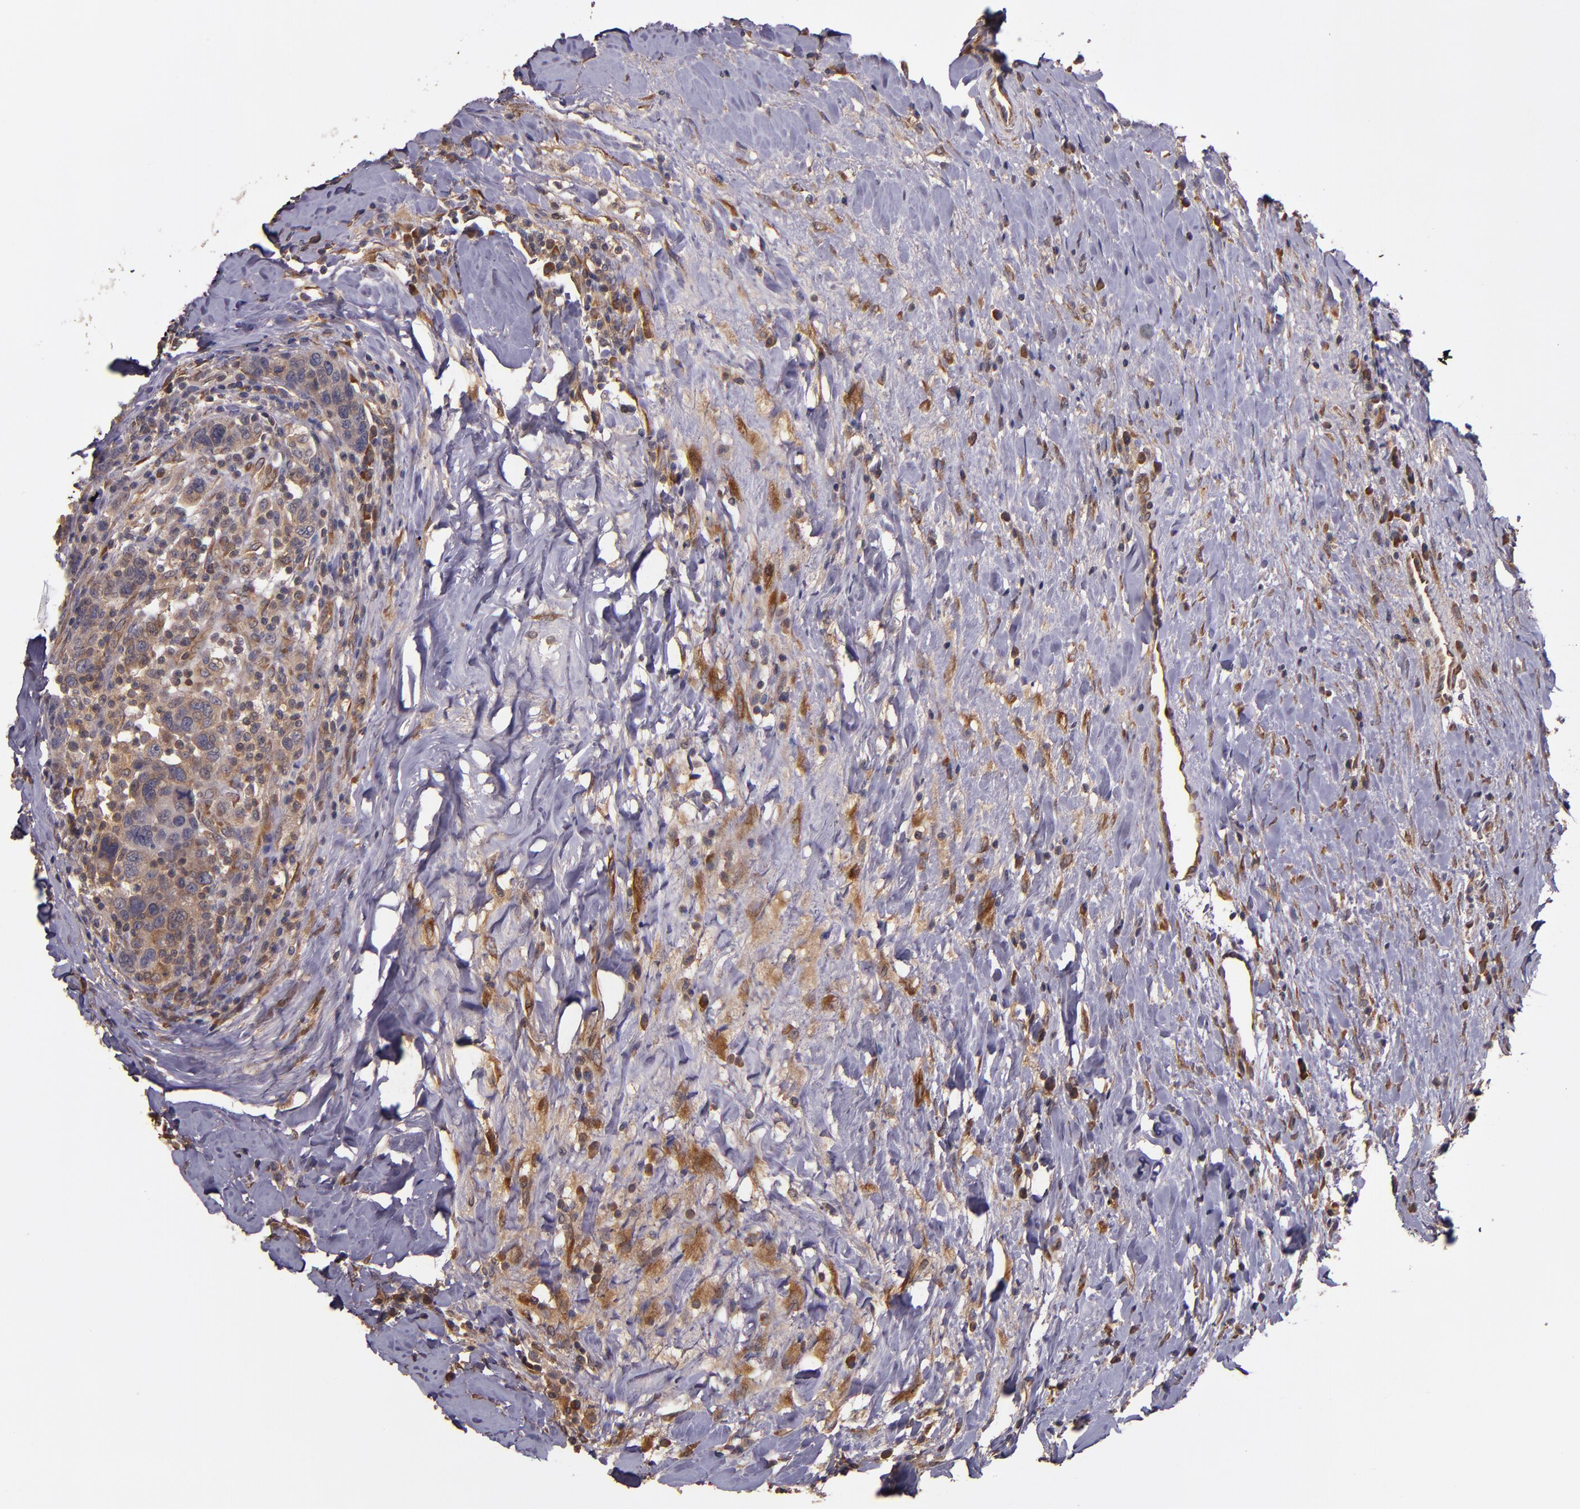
{"staining": {"intensity": "moderate", "quantity": "<25%", "location": "cytoplasmic/membranous"}, "tissue": "breast cancer", "cell_type": "Tumor cells", "image_type": "cancer", "snomed": [{"axis": "morphology", "description": "Duct carcinoma"}, {"axis": "topography", "description": "Breast"}], "caption": "Approximately <25% of tumor cells in human breast cancer demonstrate moderate cytoplasmic/membranous protein positivity as visualized by brown immunohistochemical staining.", "gene": "PRAF2", "patient": {"sex": "female", "age": 37}}